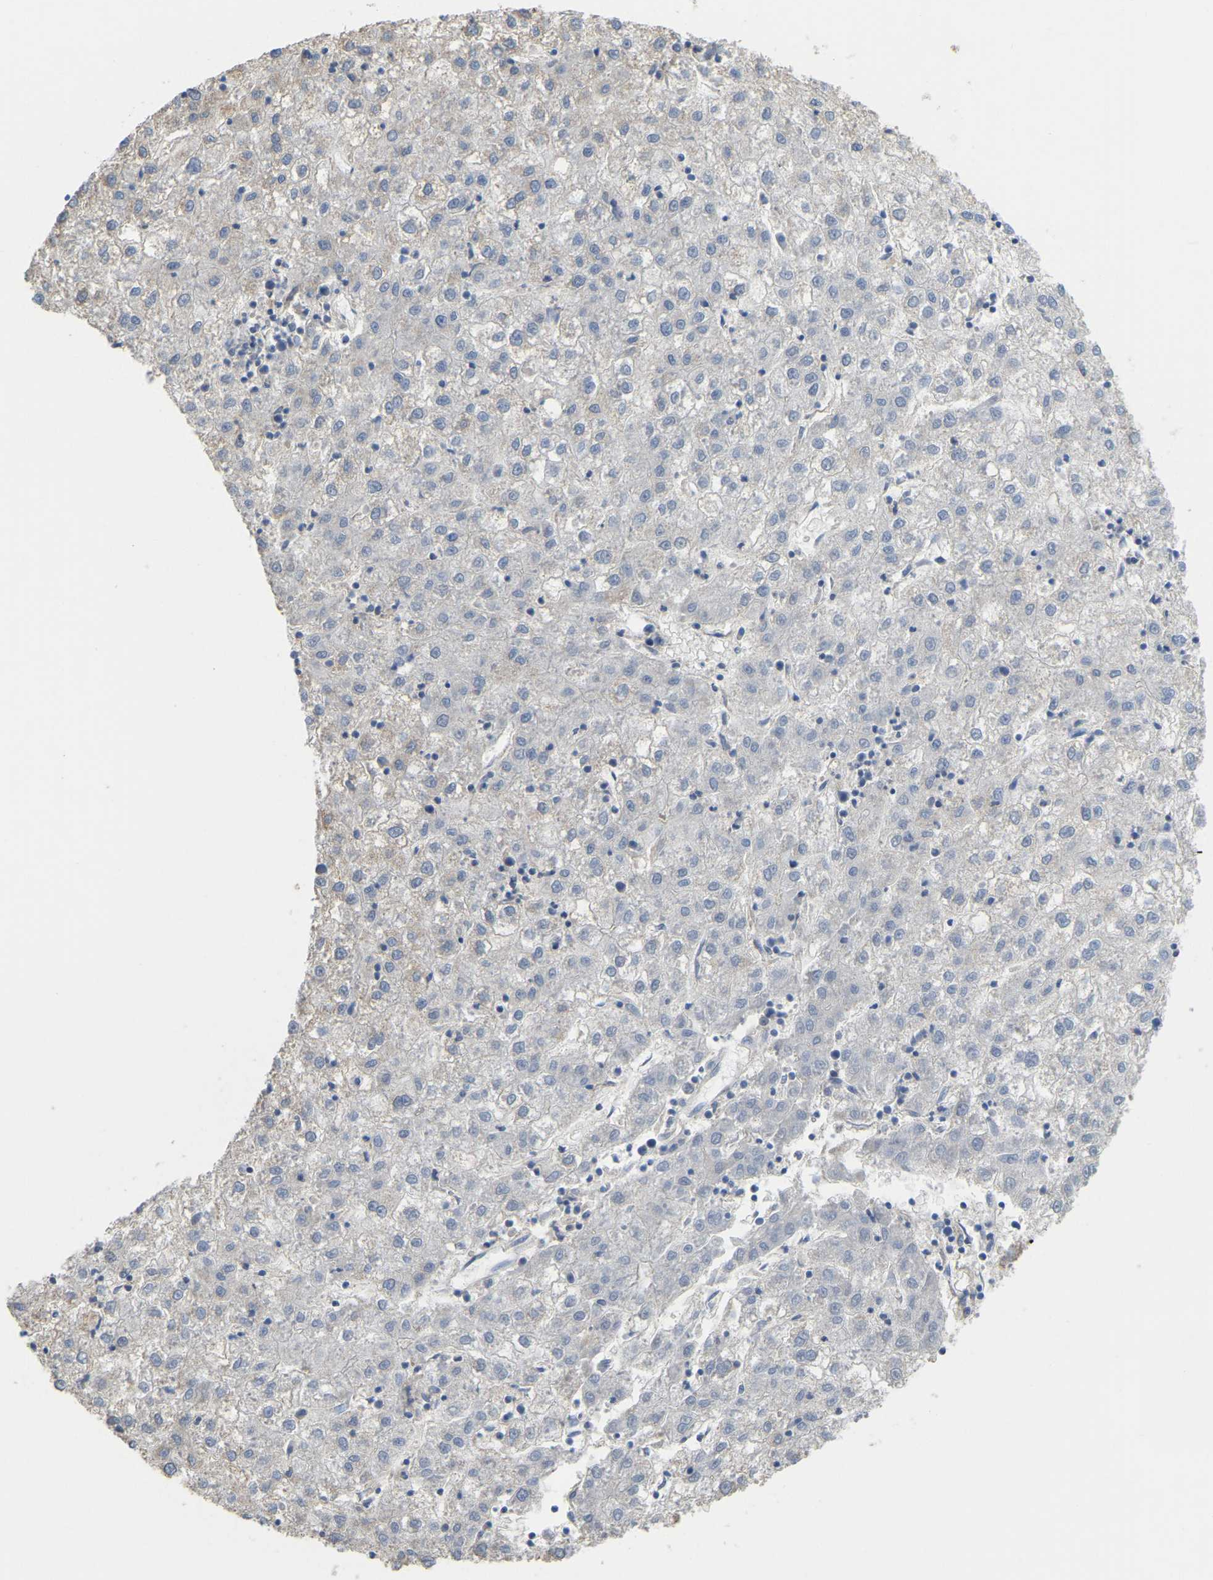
{"staining": {"intensity": "negative", "quantity": "none", "location": "none"}, "tissue": "liver cancer", "cell_type": "Tumor cells", "image_type": "cancer", "snomed": [{"axis": "morphology", "description": "Carcinoma, Hepatocellular, NOS"}, {"axis": "topography", "description": "Liver"}], "caption": "Immunohistochemistry of human liver hepatocellular carcinoma demonstrates no expression in tumor cells.", "gene": "SERPINB5", "patient": {"sex": "male", "age": 72}}